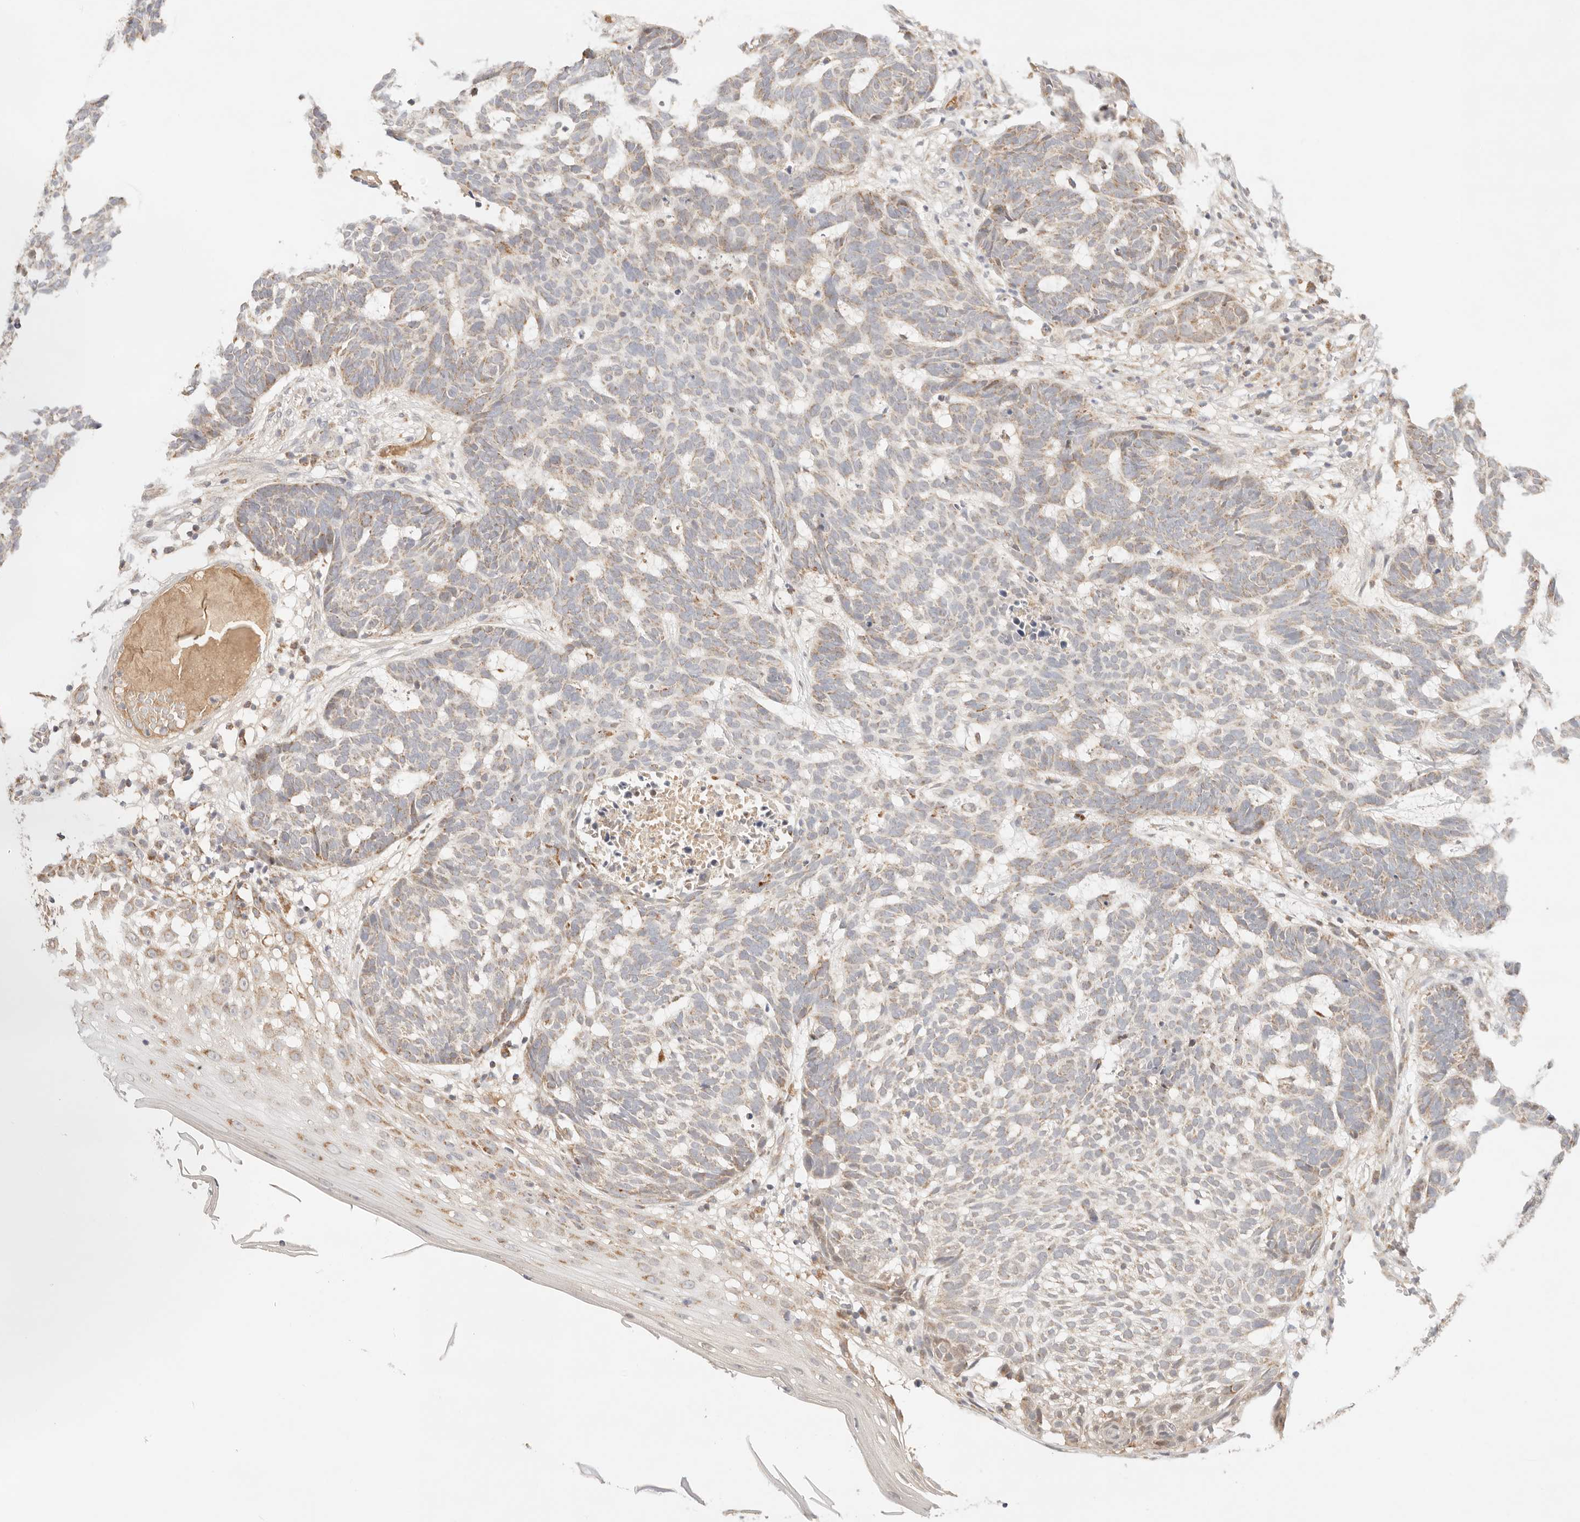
{"staining": {"intensity": "moderate", "quantity": "<25%", "location": "cytoplasmic/membranous"}, "tissue": "skin cancer", "cell_type": "Tumor cells", "image_type": "cancer", "snomed": [{"axis": "morphology", "description": "Basal cell carcinoma"}, {"axis": "topography", "description": "Skin"}], "caption": "Protein staining displays moderate cytoplasmic/membranous positivity in approximately <25% of tumor cells in basal cell carcinoma (skin). The staining was performed using DAB to visualize the protein expression in brown, while the nuclei were stained in blue with hematoxylin (Magnification: 20x).", "gene": "COA6", "patient": {"sex": "male", "age": 85}}